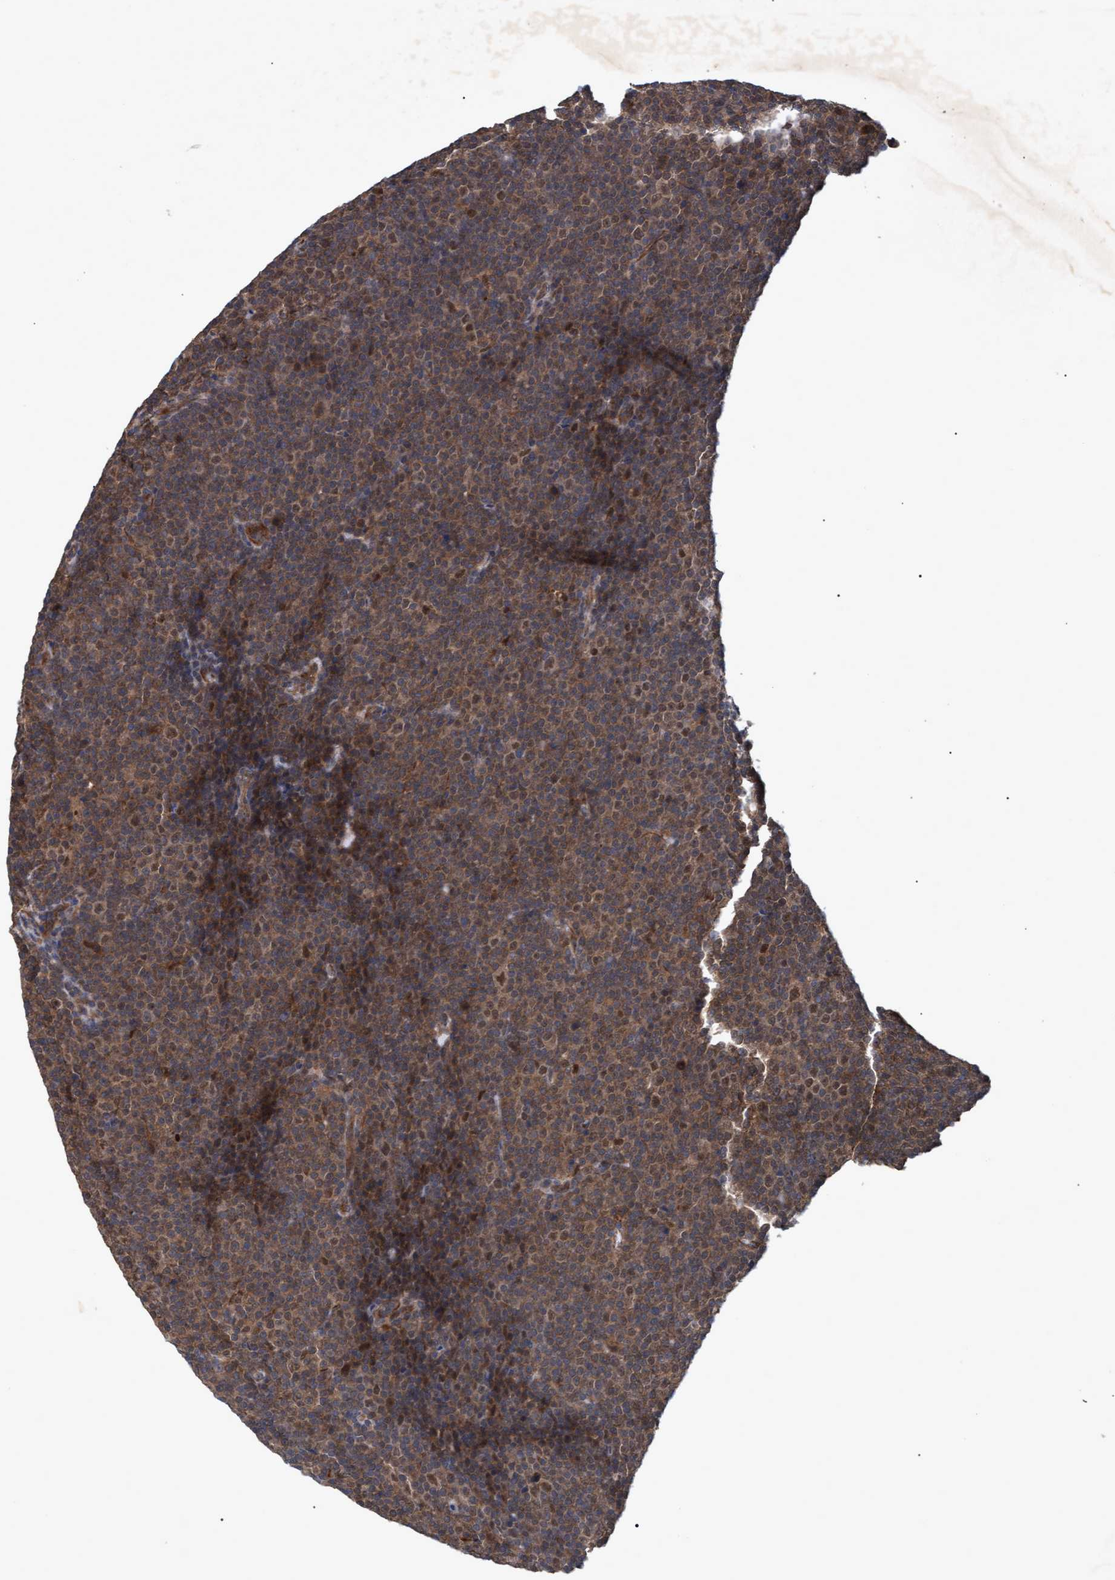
{"staining": {"intensity": "moderate", "quantity": ">75%", "location": "cytoplasmic/membranous,nuclear"}, "tissue": "lymphoma", "cell_type": "Tumor cells", "image_type": "cancer", "snomed": [{"axis": "morphology", "description": "Malignant lymphoma, non-Hodgkin's type, Low grade"}, {"axis": "topography", "description": "Lymph node"}], "caption": "The micrograph exhibits staining of lymphoma, revealing moderate cytoplasmic/membranous and nuclear protein positivity (brown color) within tumor cells.", "gene": "PSMB6", "patient": {"sex": "female", "age": 67}}